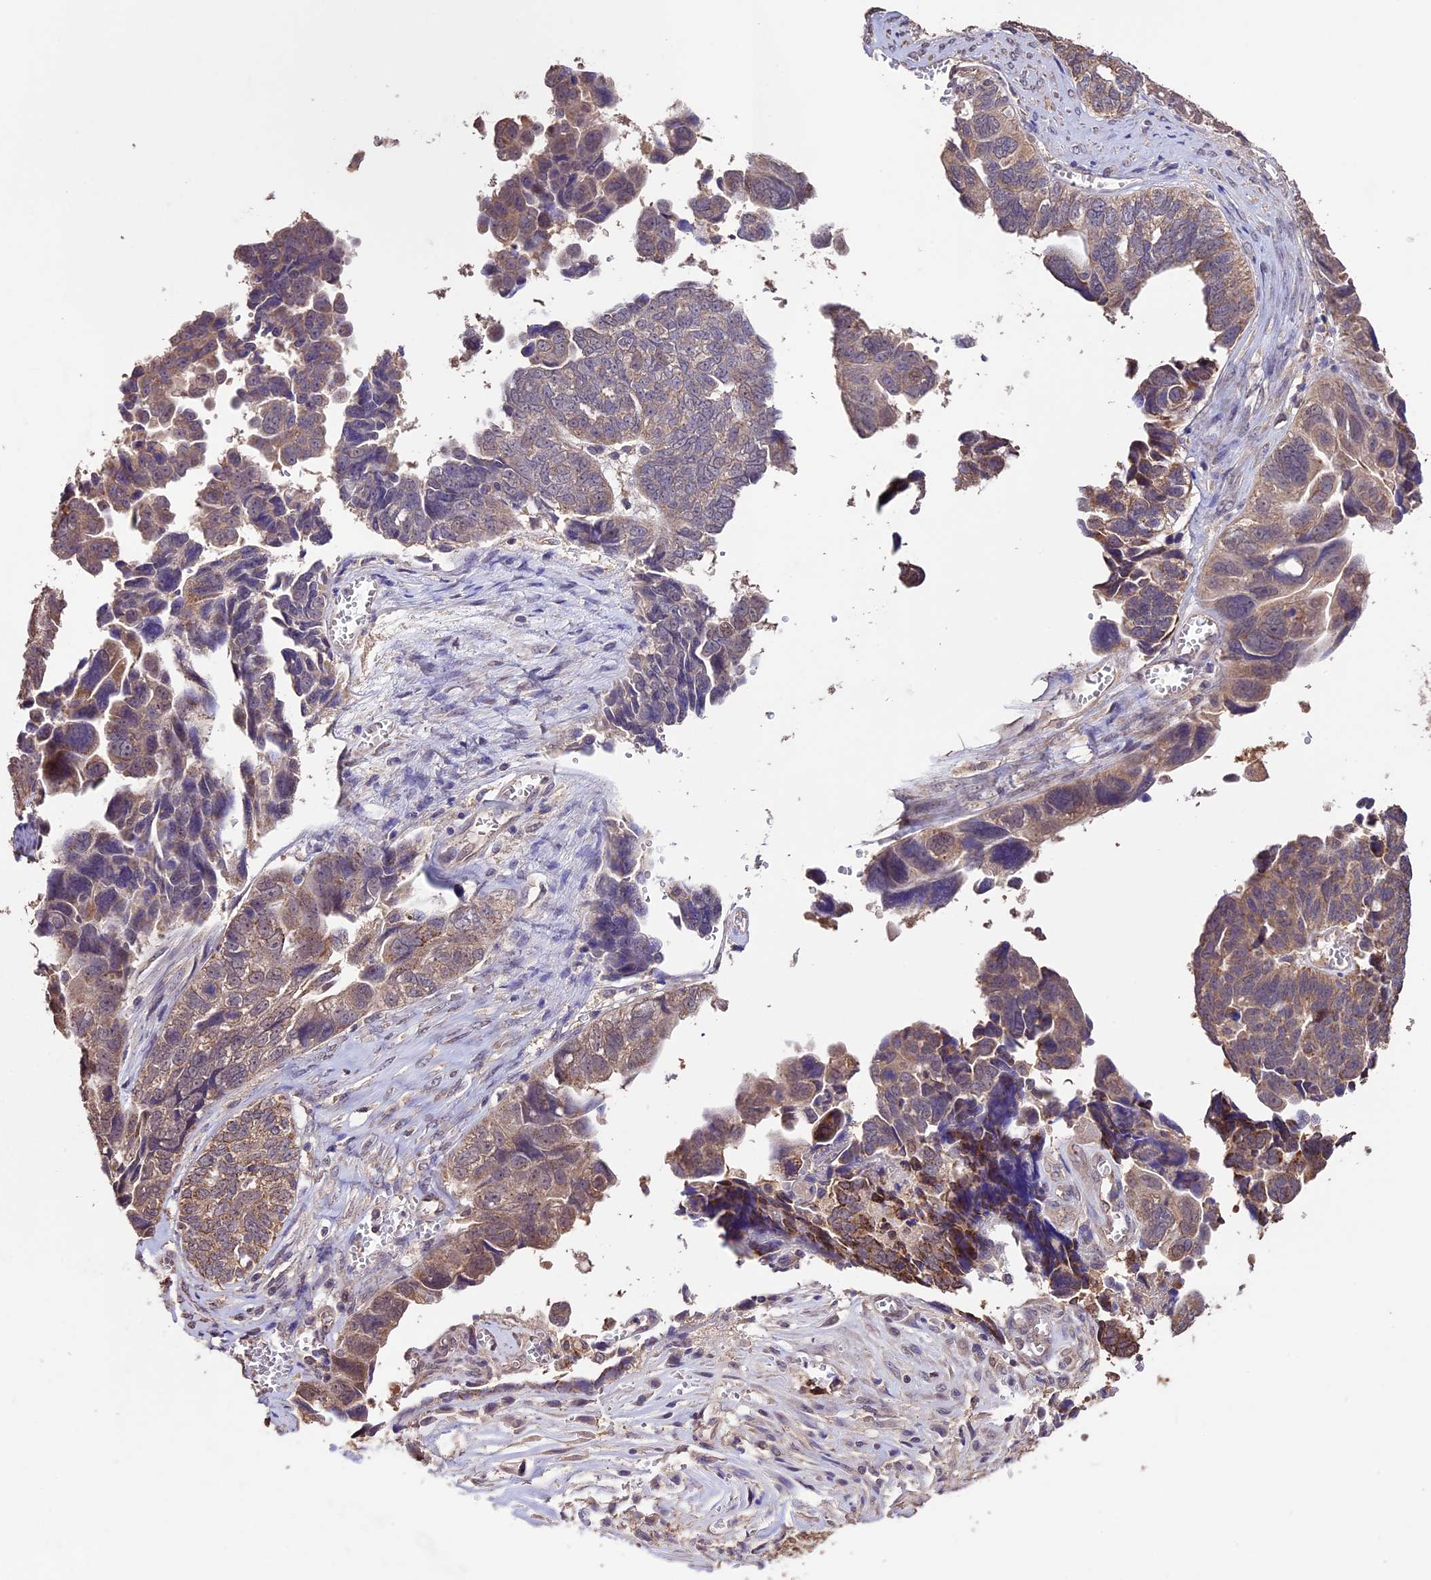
{"staining": {"intensity": "moderate", "quantity": "25%-75%", "location": "cytoplasmic/membranous"}, "tissue": "ovarian cancer", "cell_type": "Tumor cells", "image_type": "cancer", "snomed": [{"axis": "morphology", "description": "Cystadenocarcinoma, serous, NOS"}, {"axis": "topography", "description": "Ovary"}], "caption": "Human serous cystadenocarcinoma (ovarian) stained for a protein (brown) shows moderate cytoplasmic/membranous positive expression in approximately 25%-75% of tumor cells.", "gene": "DIS3L", "patient": {"sex": "female", "age": 79}}